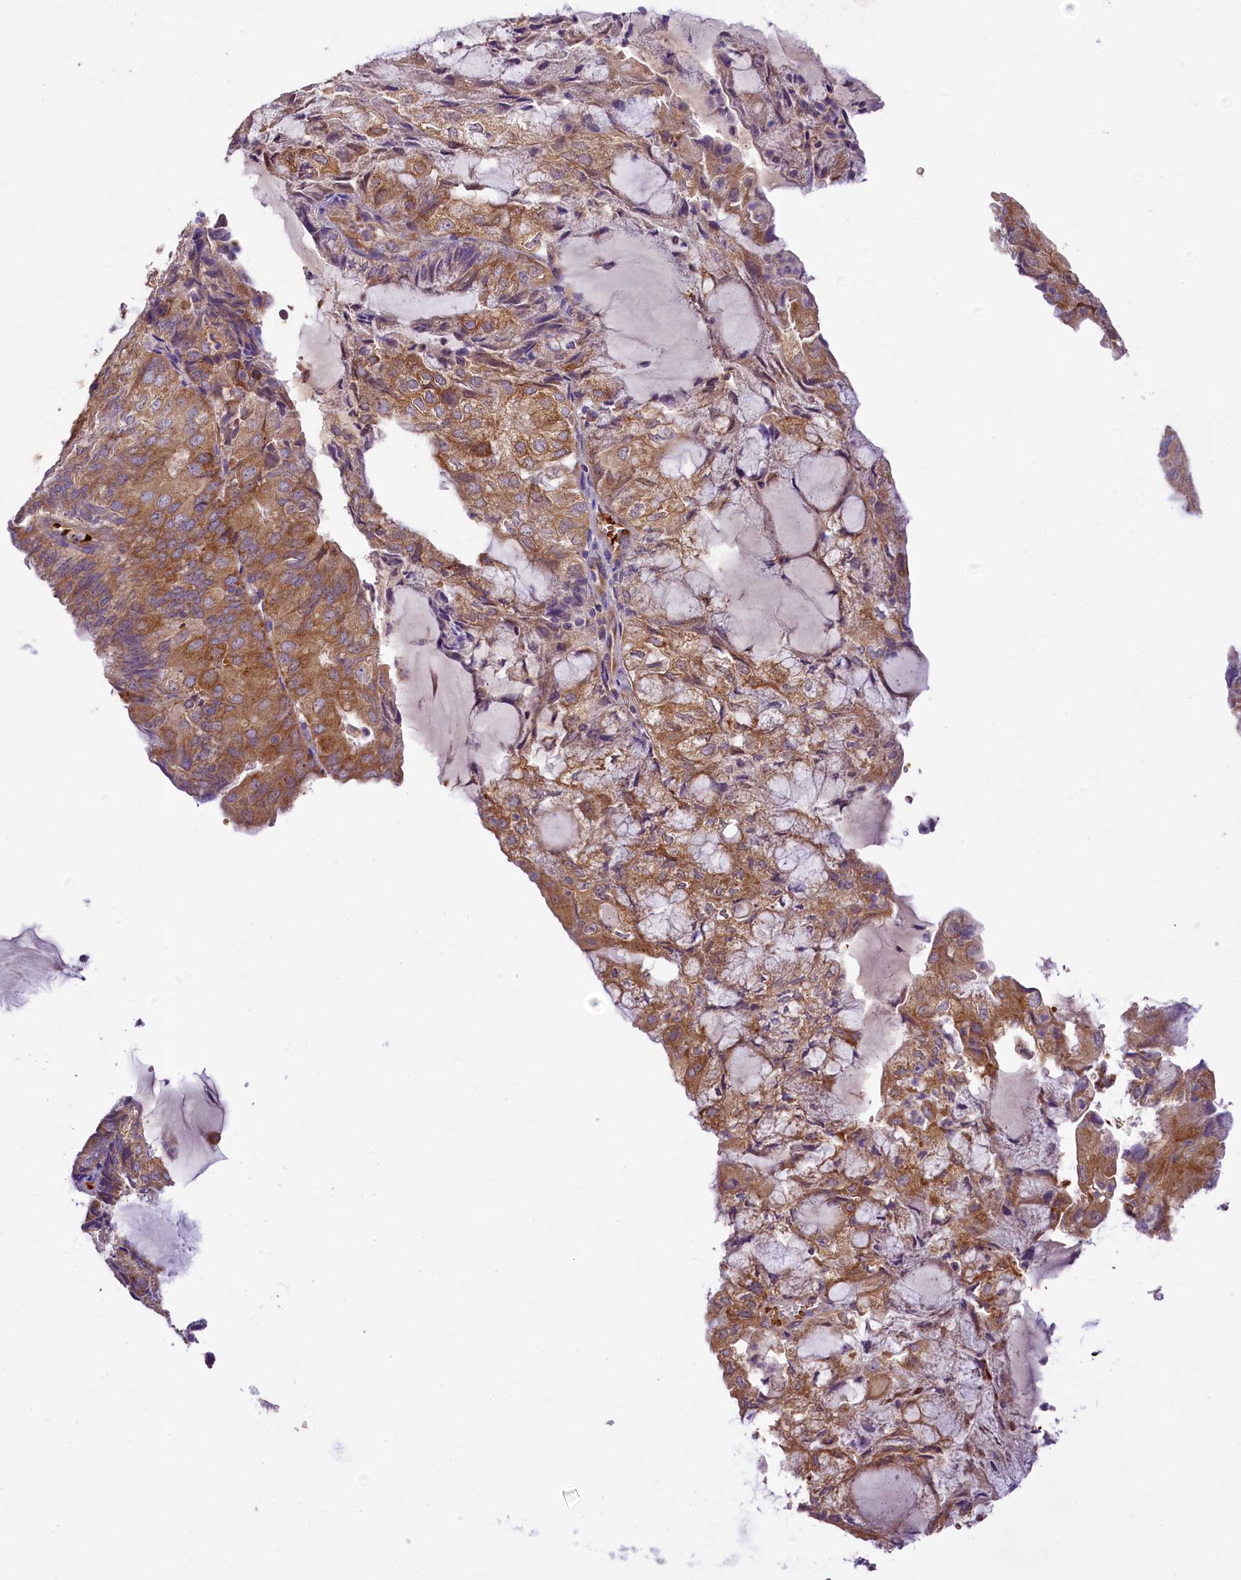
{"staining": {"intensity": "moderate", "quantity": ">75%", "location": "cytoplasmic/membranous"}, "tissue": "endometrial cancer", "cell_type": "Tumor cells", "image_type": "cancer", "snomed": [{"axis": "morphology", "description": "Adenocarcinoma, NOS"}, {"axis": "topography", "description": "Endometrium"}], "caption": "This is an image of IHC staining of endometrial adenocarcinoma, which shows moderate staining in the cytoplasmic/membranous of tumor cells.", "gene": "LARP4", "patient": {"sex": "female", "age": 81}}